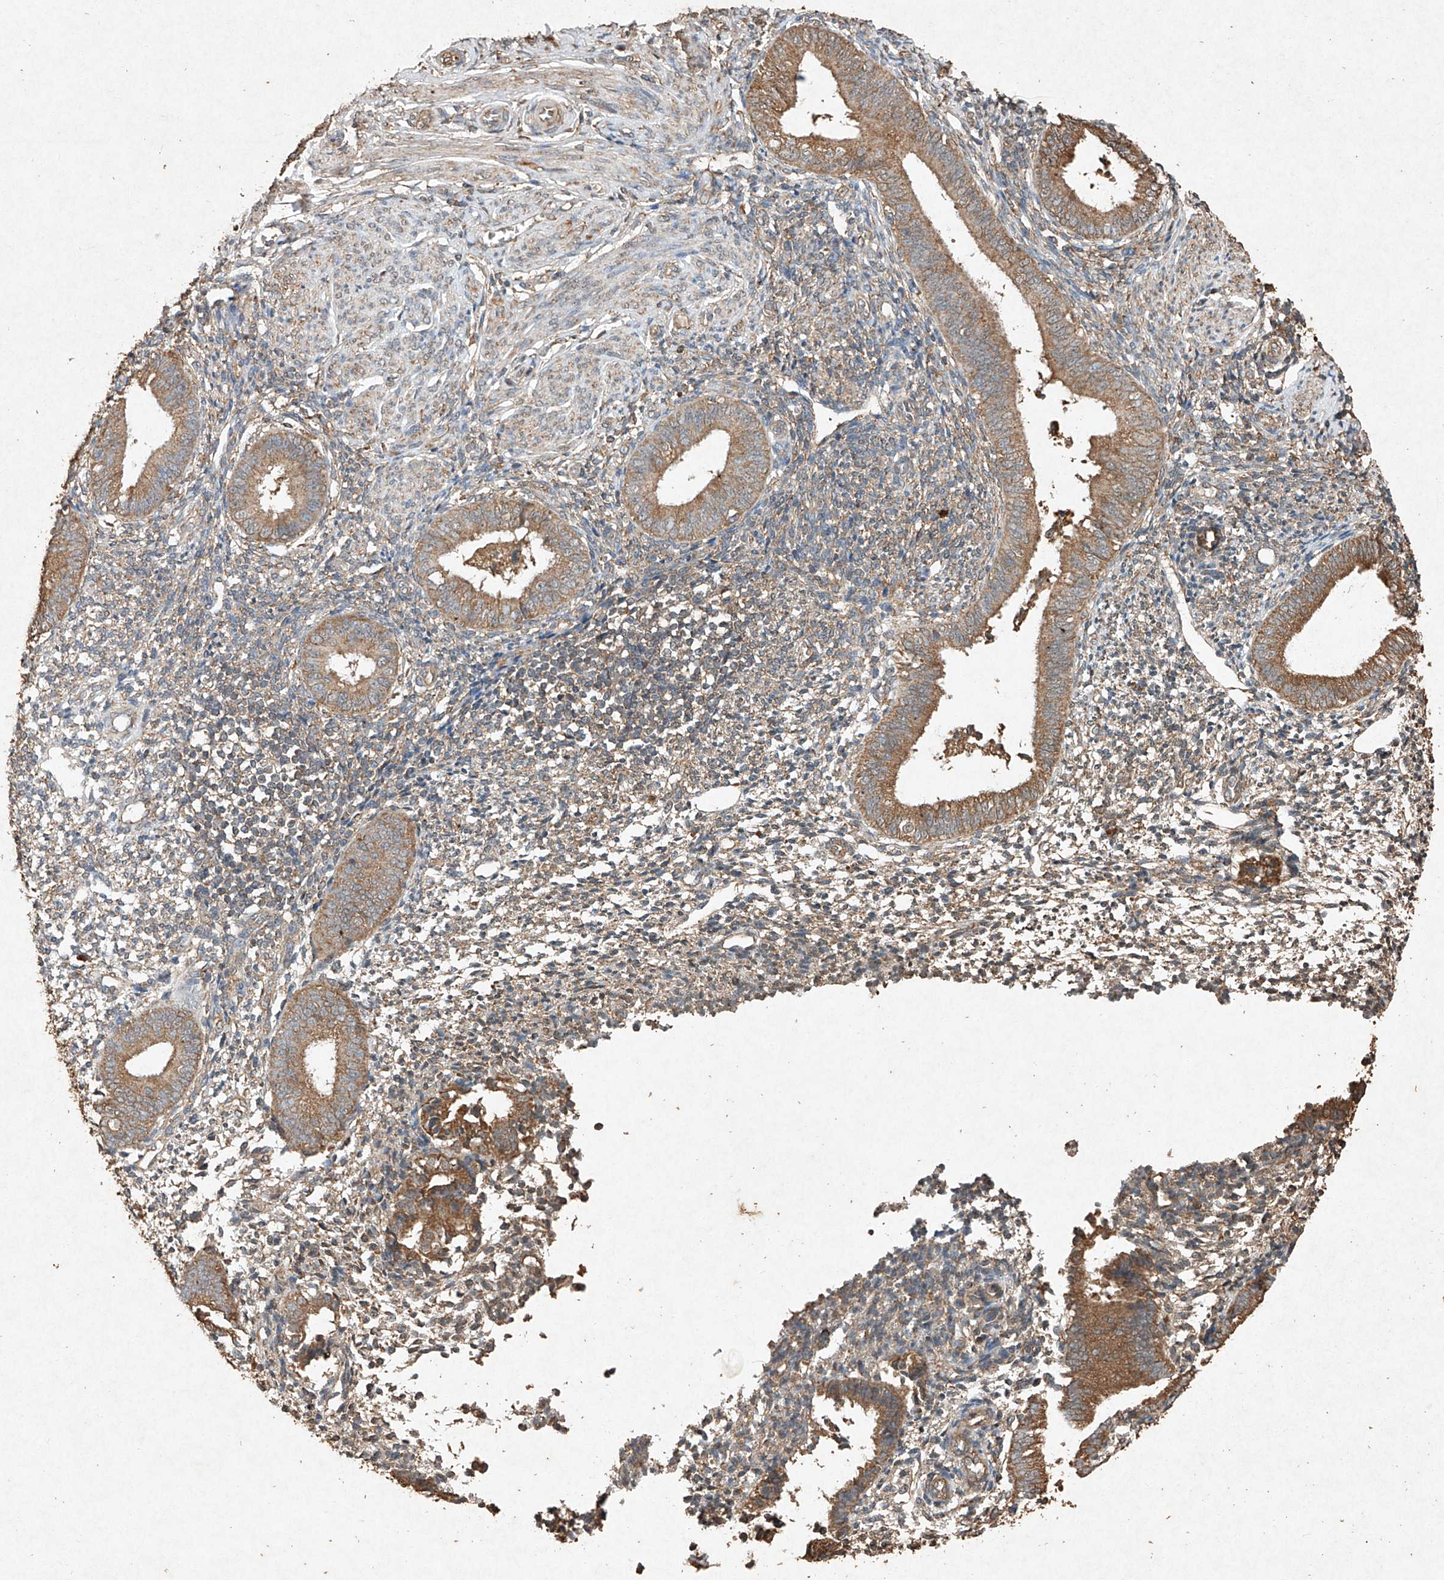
{"staining": {"intensity": "weak", "quantity": ">75%", "location": "cytoplasmic/membranous"}, "tissue": "endometrium", "cell_type": "Cells in endometrial stroma", "image_type": "normal", "snomed": [{"axis": "morphology", "description": "Normal tissue, NOS"}, {"axis": "topography", "description": "Uterus"}, {"axis": "topography", "description": "Endometrium"}], "caption": "Immunohistochemistry (IHC) staining of unremarkable endometrium, which exhibits low levels of weak cytoplasmic/membranous expression in about >75% of cells in endometrial stroma indicating weak cytoplasmic/membranous protein expression. The staining was performed using DAB (3,3'-diaminobenzidine) (brown) for protein detection and nuclei were counterstained in hematoxylin (blue).", "gene": "STK3", "patient": {"sex": "female", "age": 48}}